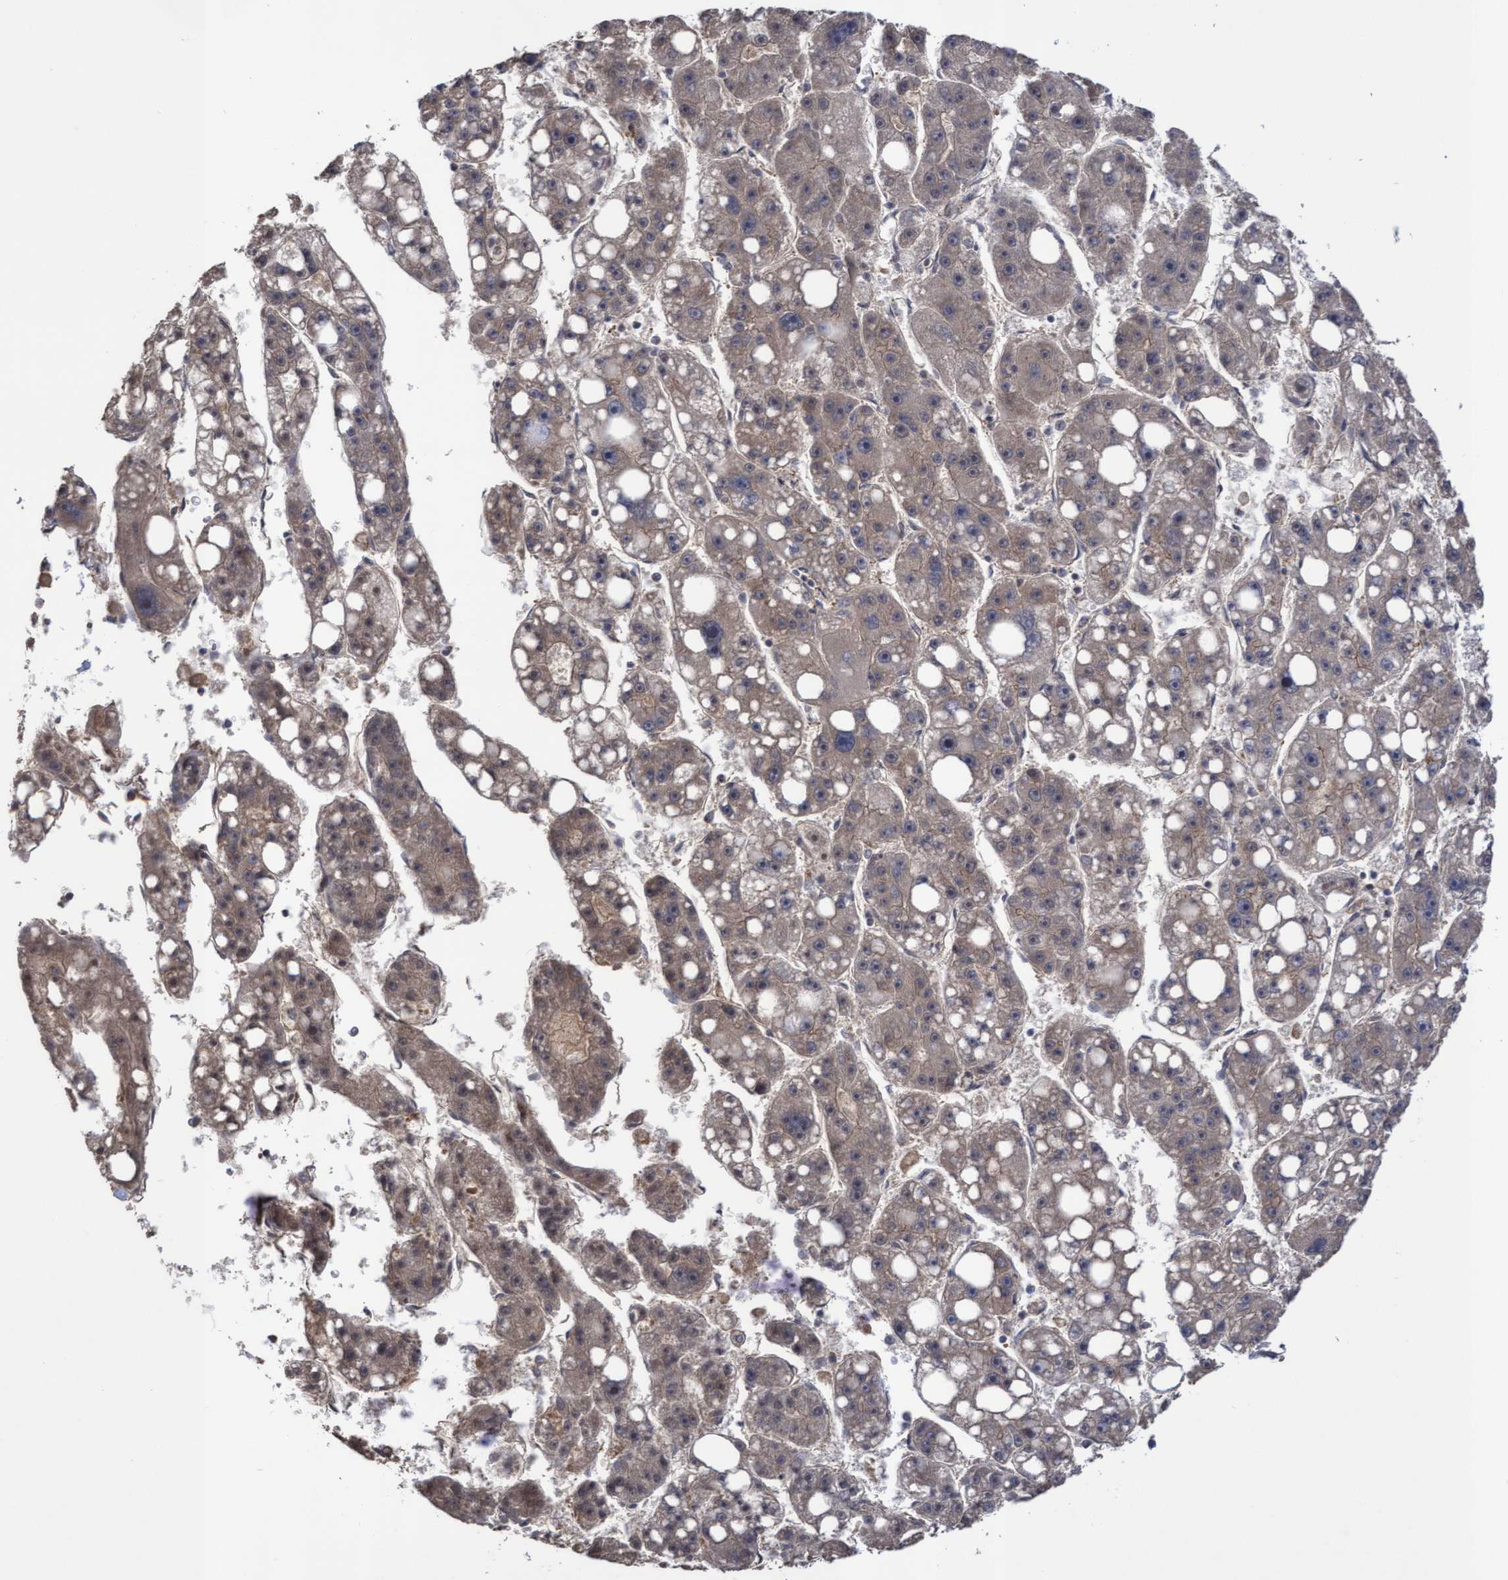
{"staining": {"intensity": "weak", "quantity": "25%-75%", "location": "cytoplasmic/membranous"}, "tissue": "liver cancer", "cell_type": "Tumor cells", "image_type": "cancer", "snomed": [{"axis": "morphology", "description": "Carcinoma, Hepatocellular, NOS"}, {"axis": "topography", "description": "Liver"}], "caption": "A high-resolution photomicrograph shows immunohistochemistry staining of liver cancer, which demonstrates weak cytoplasmic/membranous staining in about 25%-75% of tumor cells.", "gene": "COBL", "patient": {"sex": "female", "age": 61}}